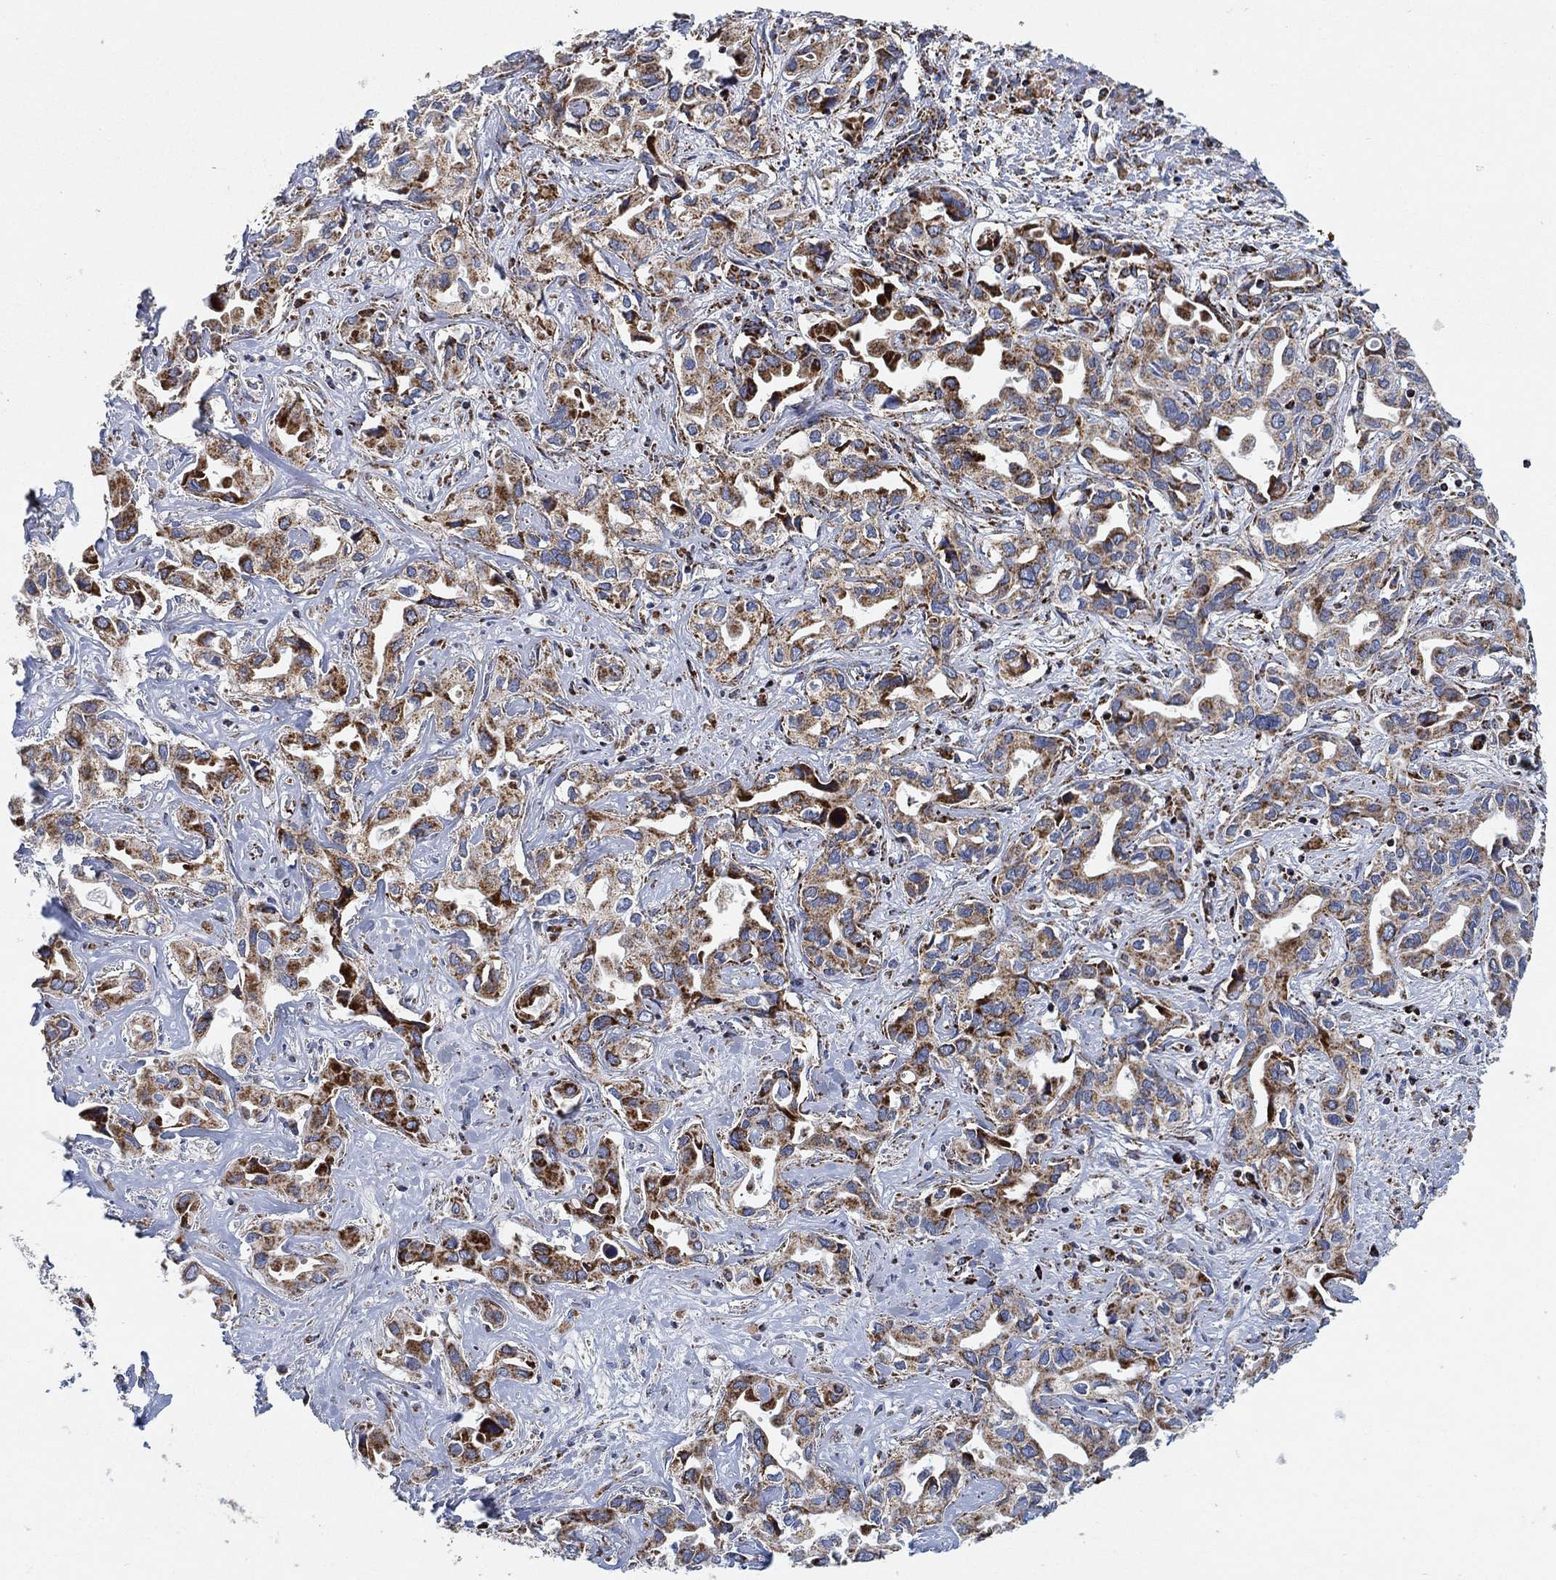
{"staining": {"intensity": "strong", "quantity": "<25%", "location": "cytoplasmic/membranous"}, "tissue": "liver cancer", "cell_type": "Tumor cells", "image_type": "cancer", "snomed": [{"axis": "morphology", "description": "Cholangiocarcinoma"}, {"axis": "topography", "description": "Liver"}], "caption": "Immunohistochemistry (IHC) (DAB (3,3'-diaminobenzidine)) staining of liver cholangiocarcinoma demonstrates strong cytoplasmic/membranous protein staining in approximately <25% of tumor cells.", "gene": "NDUFS3", "patient": {"sex": "female", "age": 64}}